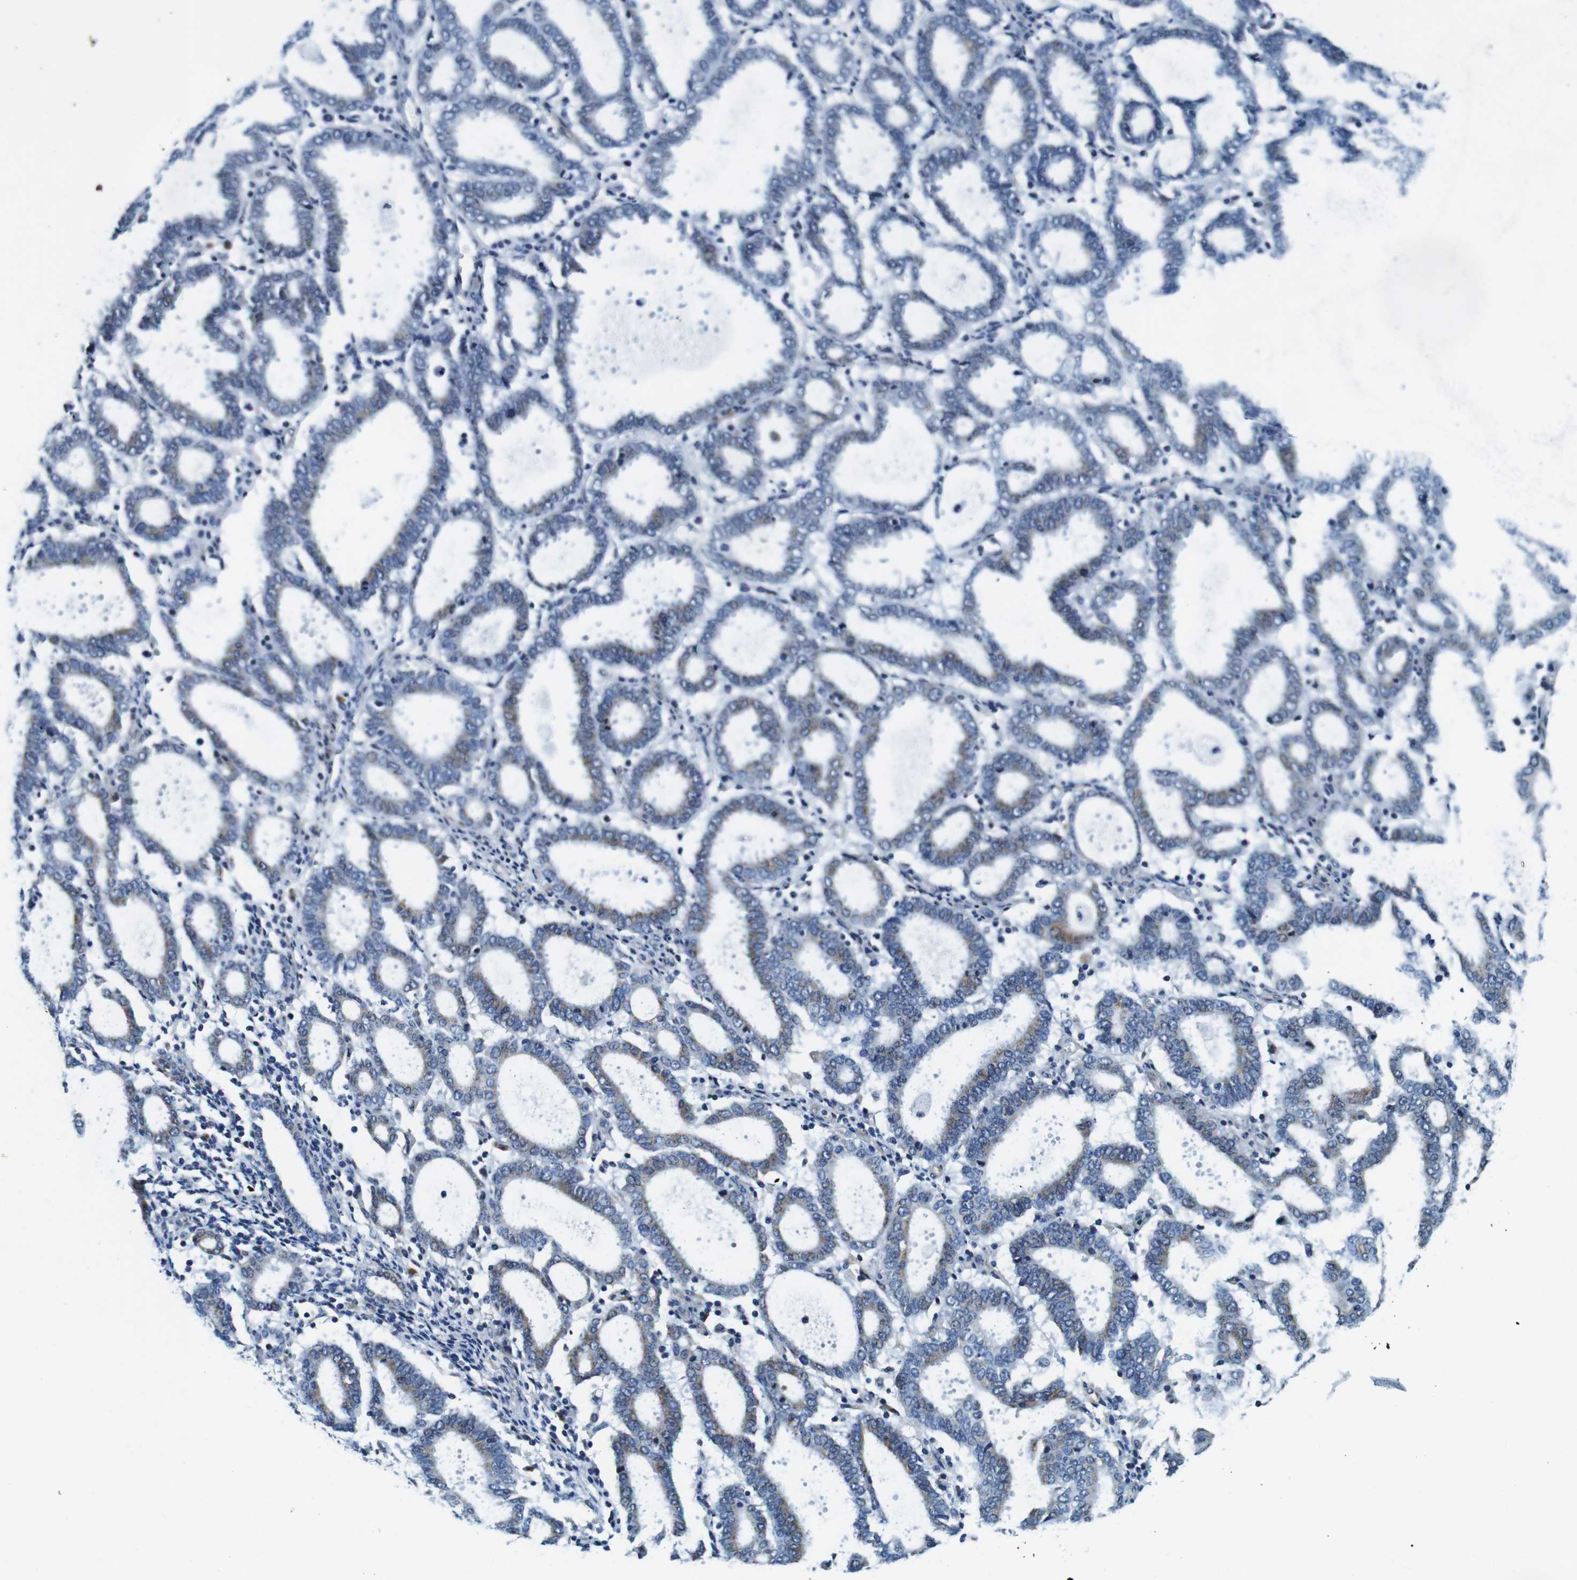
{"staining": {"intensity": "moderate", "quantity": "<25%", "location": "cytoplasmic/membranous"}, "tissue": "endometrial cancer", "cell_type": "Tumor cells", "image_type": "cancer", "snomed": [{"axis": "morphology", "description": "Adenocarcinoma, NOS"}, {"axis": "topography", "description": "Uterus"}], "caption": "Protein analysis of endometrial cancer (adenocarcinoma) tissue exhibits moderate cytoplasmic/membranous staining in approximately <25% of tumor cells.", "gene": "FAR2", "patient": {"sex": "female", "age": 83}}